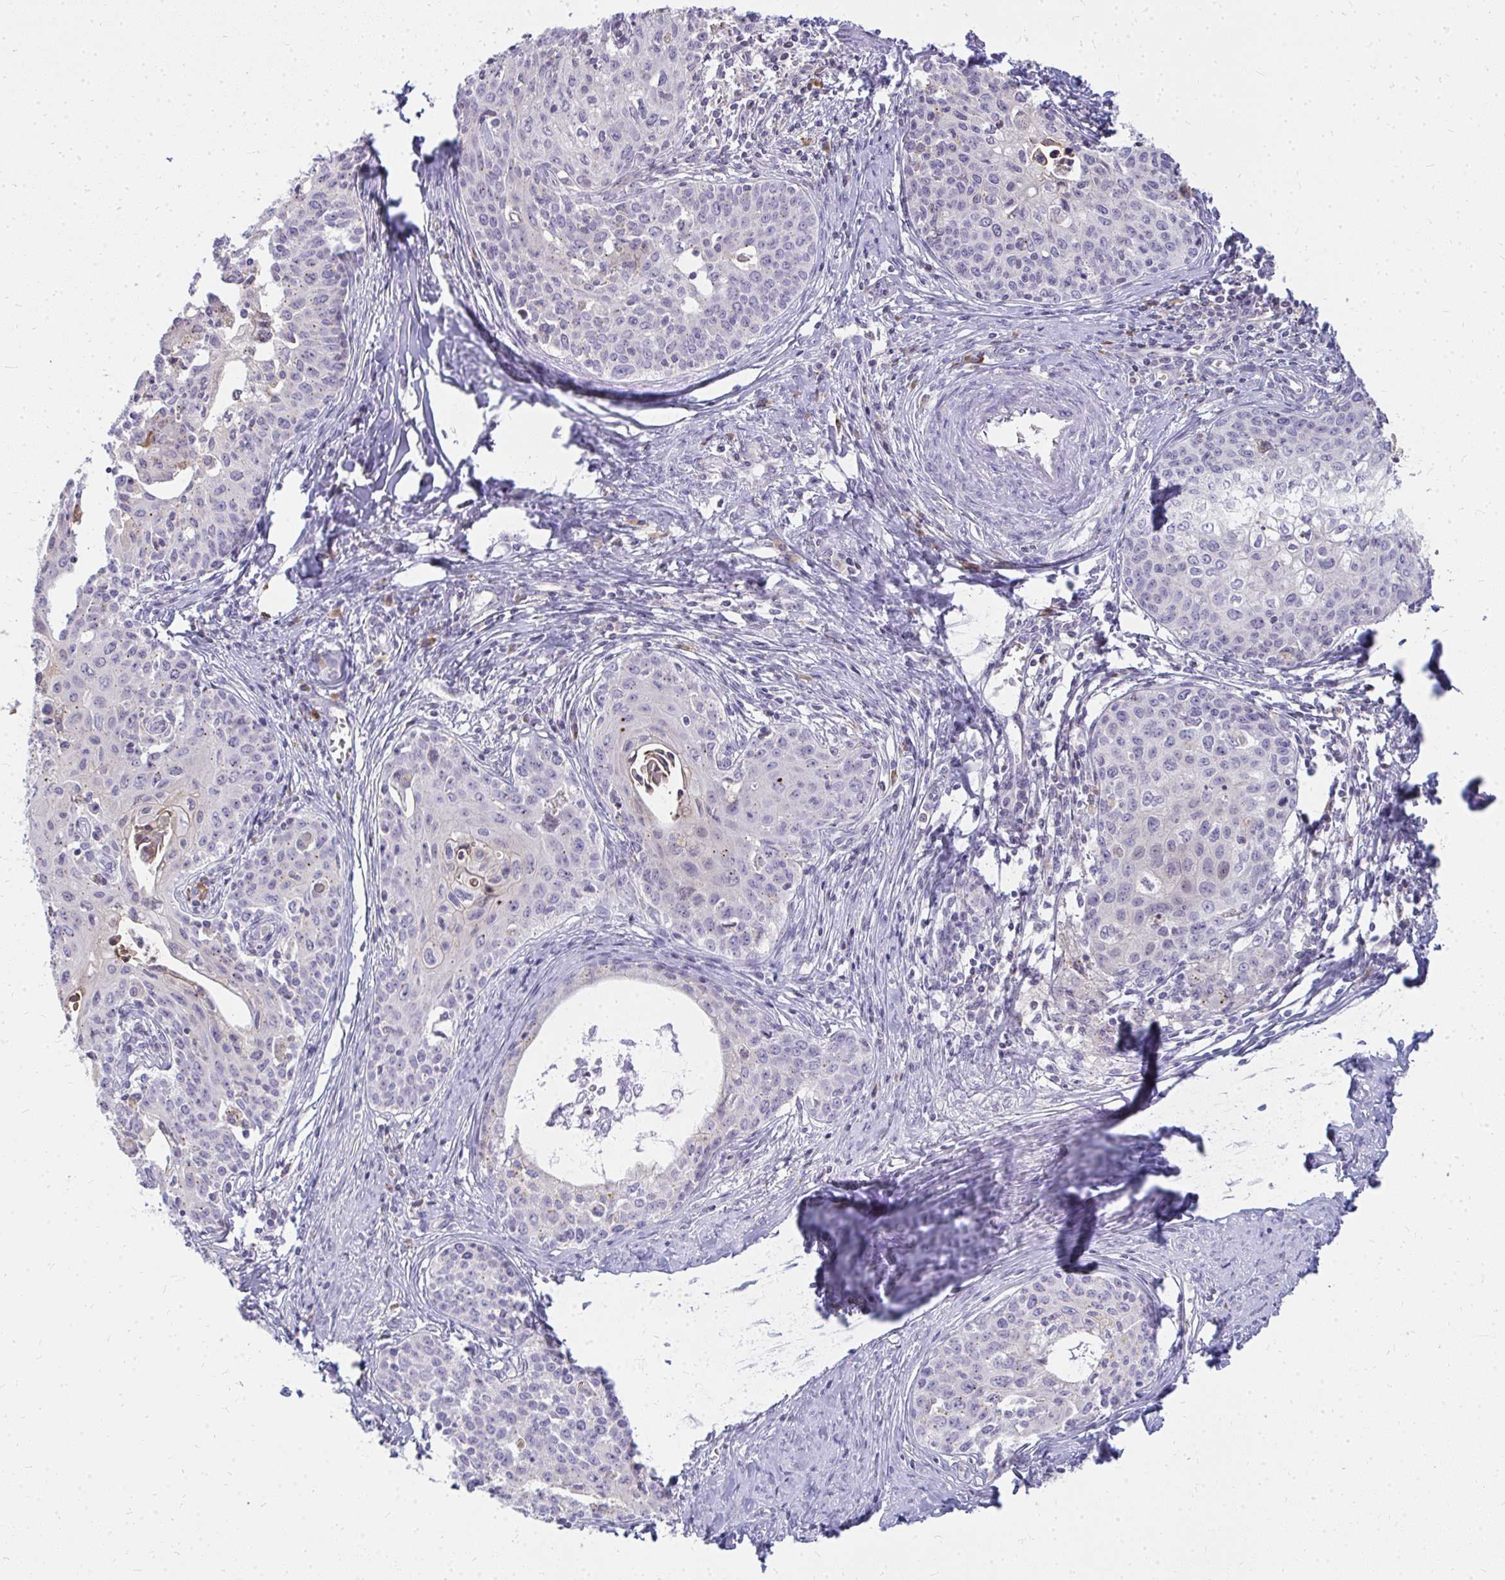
{"staining": {"intensity": "negative", "quantity": "none", "location": "none"}, "tissue": "cervical cancer", "cell_type": "Tumor cells", "image_type": "cancer", "snomed": [{"axis": "morphology", "description": "Squamous cell carcinoma, NOS"}, {"axis": "morphology", "description": "Adenocarcinoma, NOS"}, {"axis": "topography", "description": "Cervix"}], "caption": "DAB (3,3'-diaminobenzidine) immunohistochemical staining of cervical cancer exhibits no significant expression in tumor cells.", "gene": "FAM9A", "patient": {"sex": "female", "age": 52}}